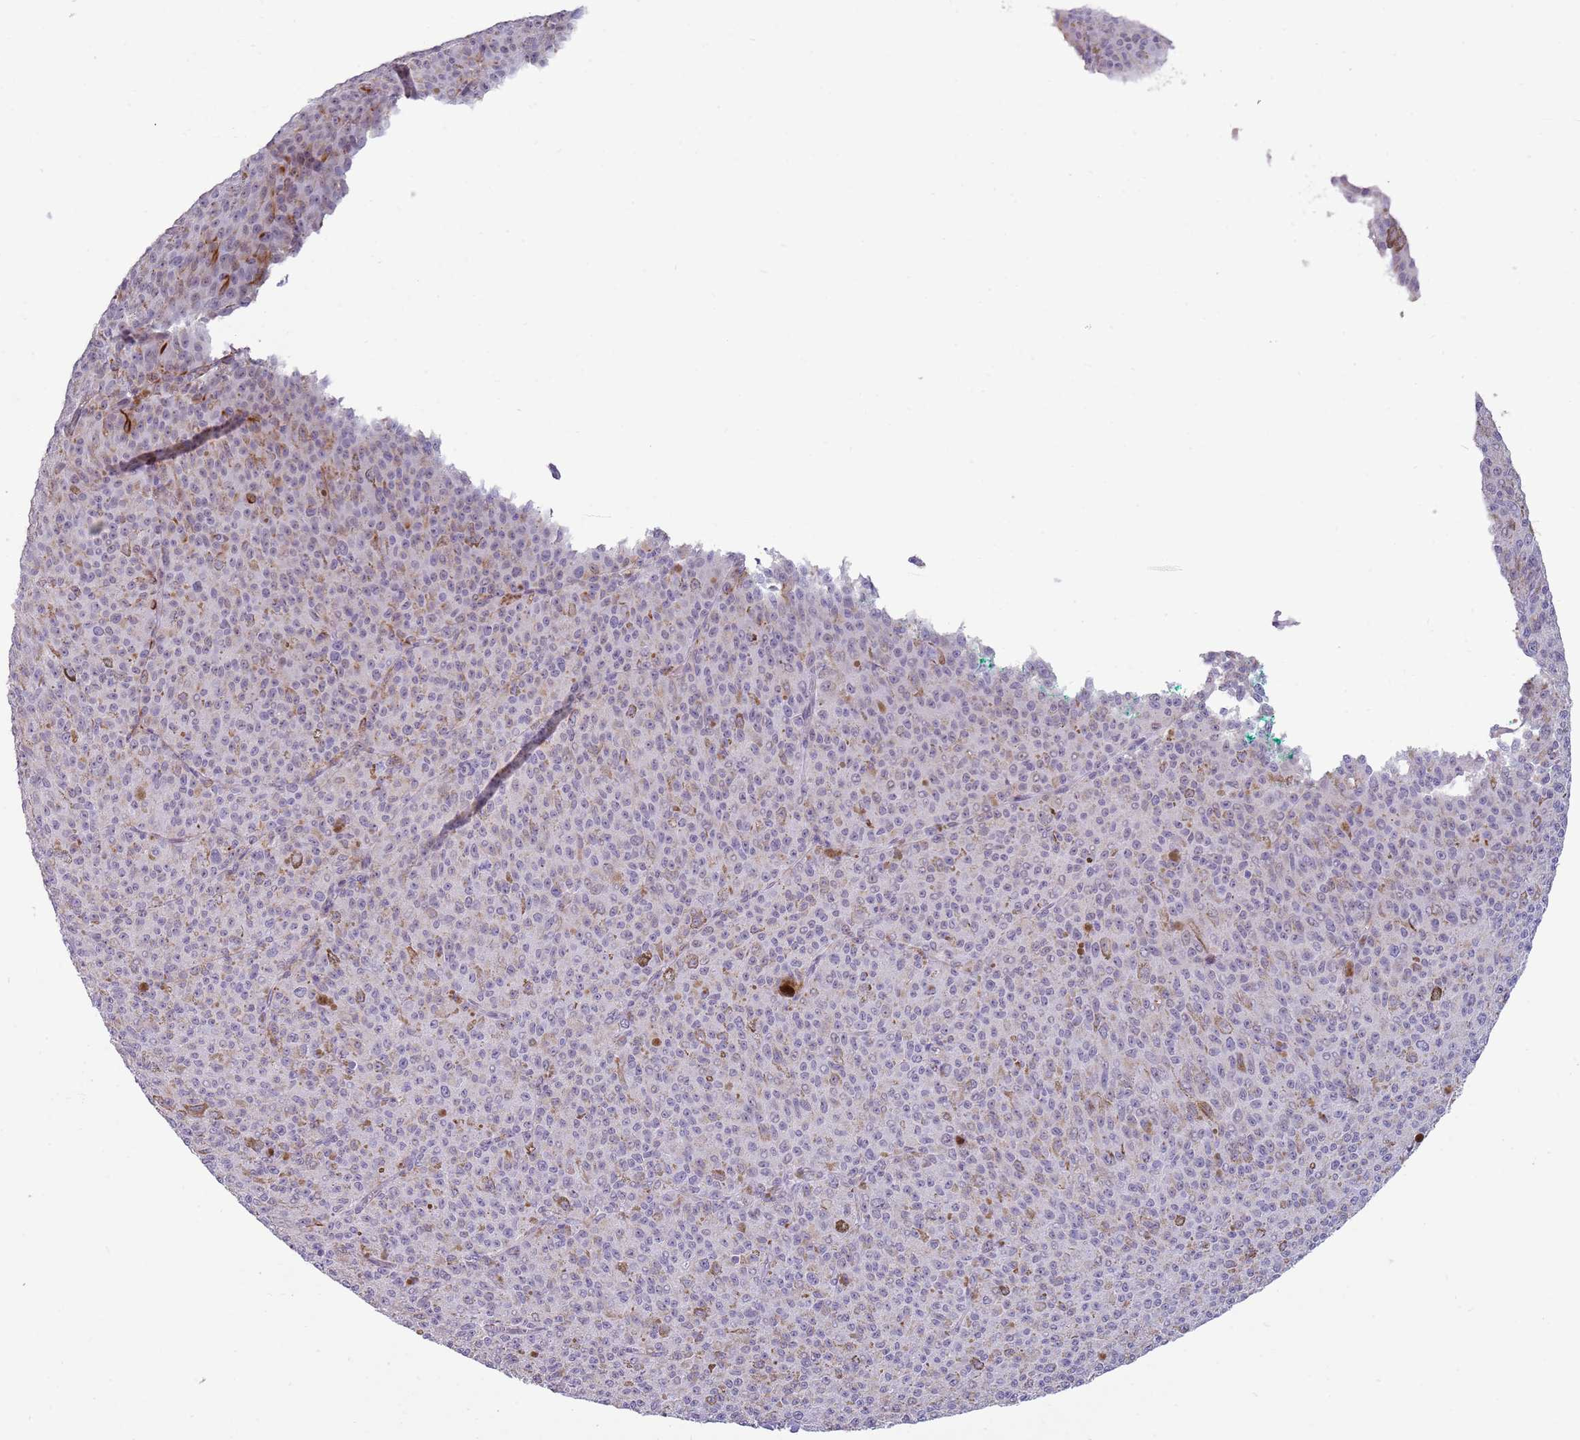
{"staining": {"intensity": "negative", "quantity": "none", "location": "none"}, "tissue": "melanoma", "cell_type": "Tumor cells", "image_type": "cancer", "snomed": [{"axis": "morphology", "description": "Malignant melanoma, NOS"}, {"axis": "topography", "description": "Skin"}], "caption": "Micrograph shows no protein expression in tumor cells of melanoma tissue.", "gene": "NBPF3", "patient": {"sex": "female", "age": 52}}